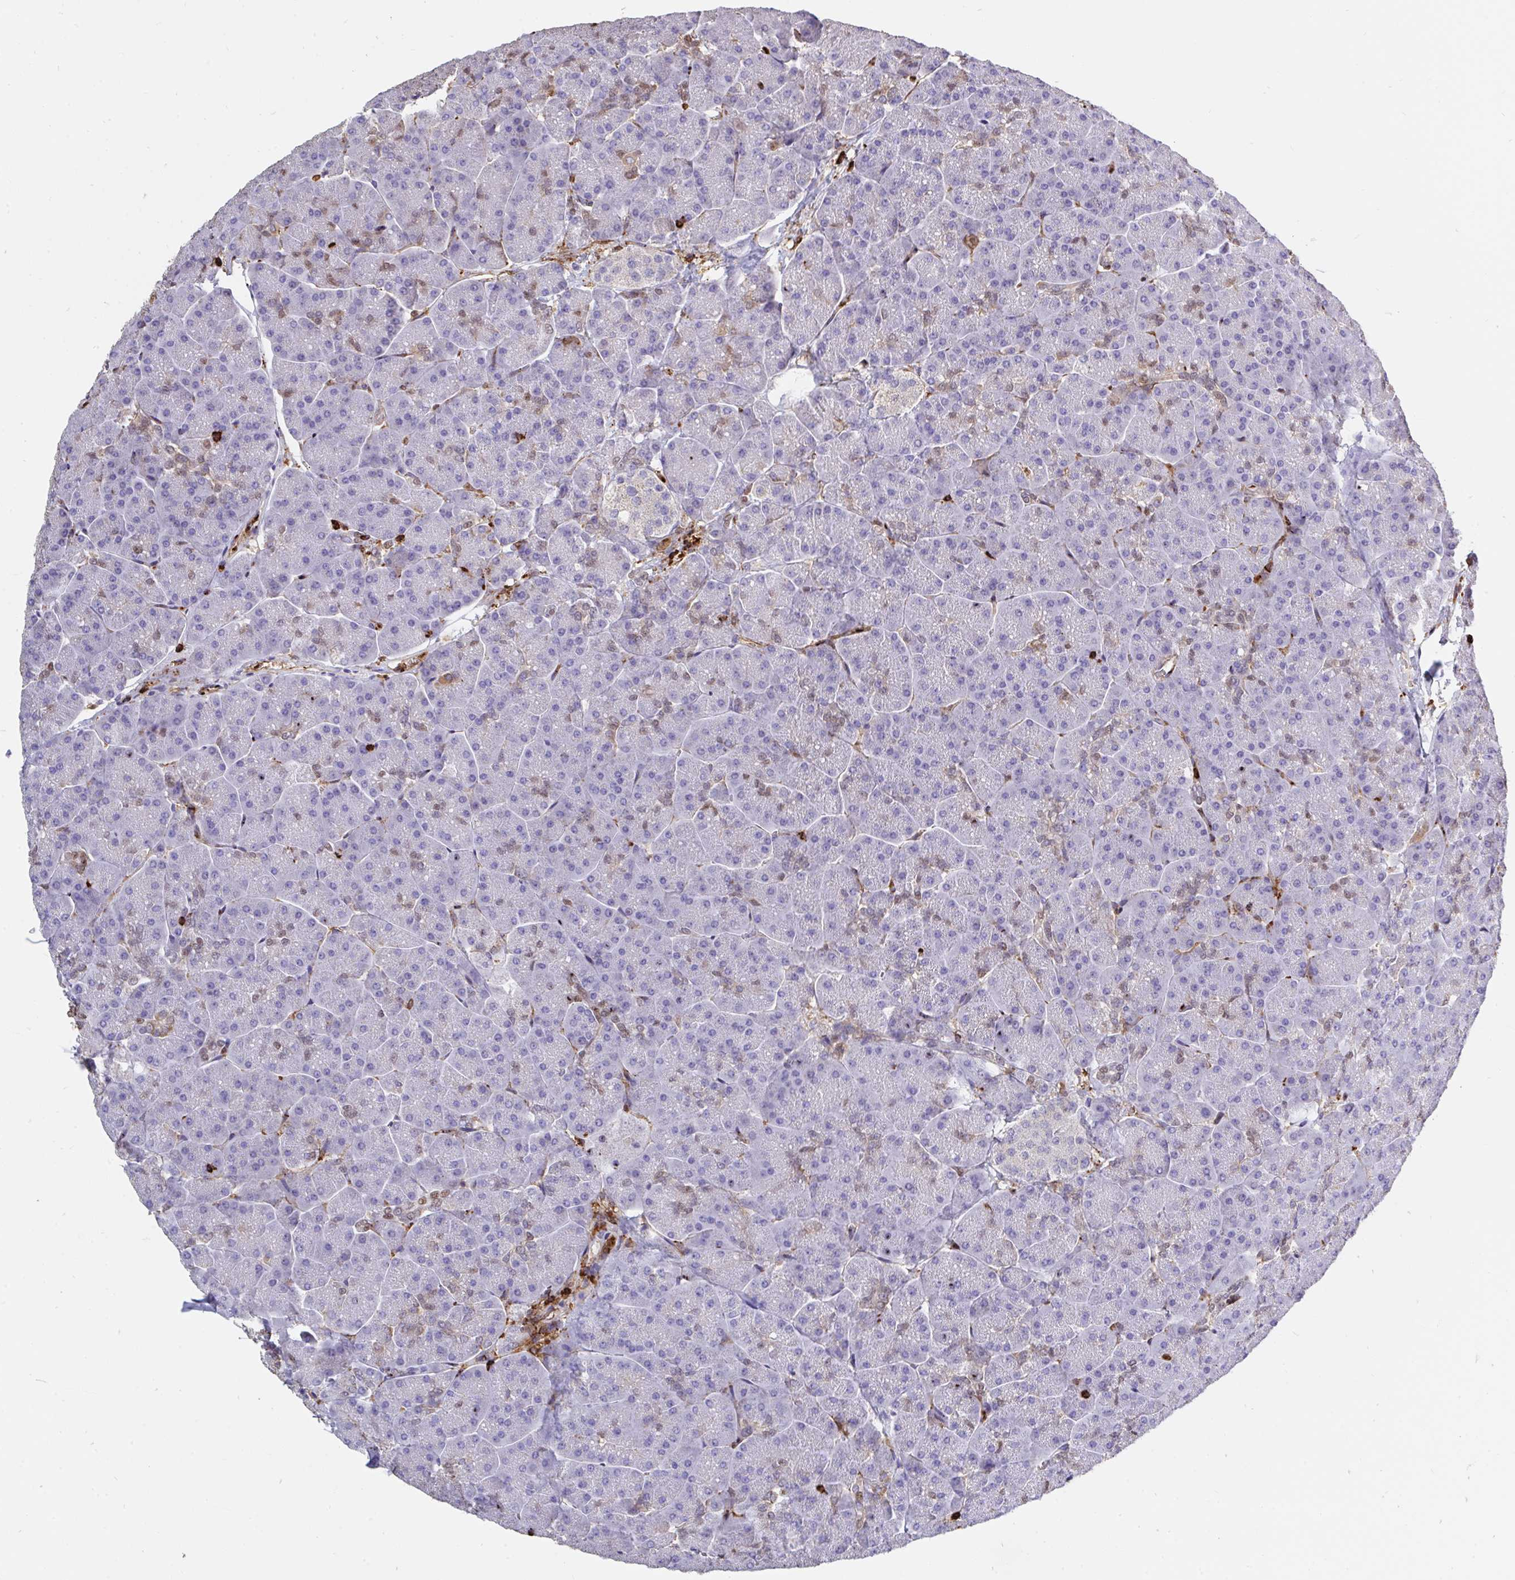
{"staining": {"intensity": "weak", "quantity": "<25%", "location": "cytoplasmic/membranous"}, "tissue": "pancreas", "cell_type": "Exocrine glandular cells", "image_type": "normal", "snomed": [{"axis": "morphology", "description": "Normal tissue, NOS"}, {"axis": "topography", "description": "Pancreas"}, {"axis": "topography", "description": "Peripheral nerve tissue"}], "caption": "There is no significant staining in exocrine glandular cells of pancreas. The staining is performed using DAB (3,3'-diaminobenzidine) brown chromogen with nuclei counter-stained in using hematoxylin.", "gene": "CFL1", "patient": {"sex": "male", "age": 54}}